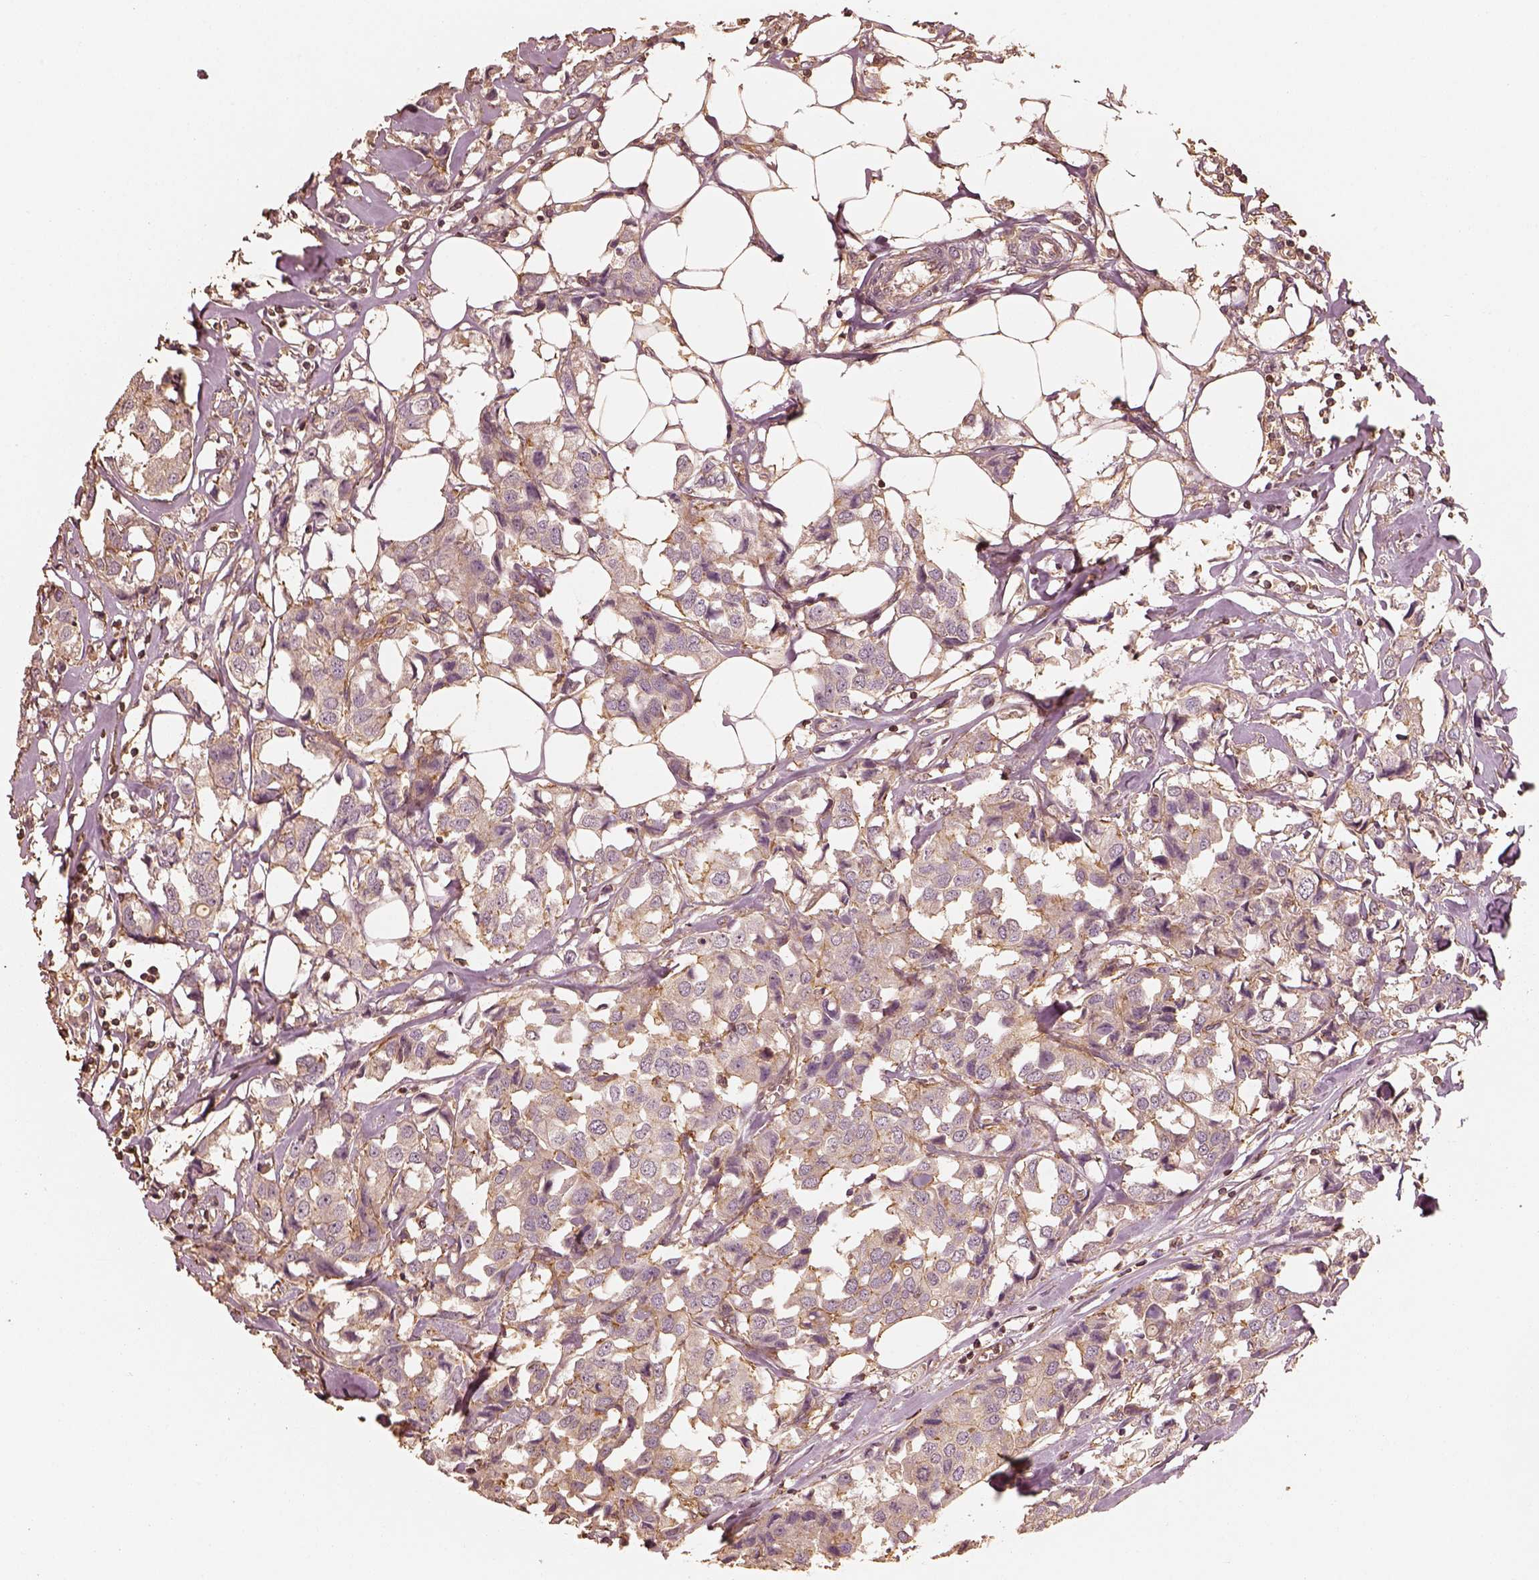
{"staining": {"intensity": "moderate", "quantity": "<25%", "location": "cytoplasmic/membranous"}, "tissue": "breast cancer", "cell_type": "Tumor cells", "image_type": "cancer", "snomed": [{"axis": "morphology", "description": "Duct carcinoma"}, {"axis": "topography", "description": "Breast"}], "caption": "A low amount of moderate cytoplasmic/membranous positivity is appreciated in about <25% of tumor cells in invasive ductal carcinoma (breast) tissue.", "gene": "WDR7", "patient": {"sex": "female", "age": 80}}